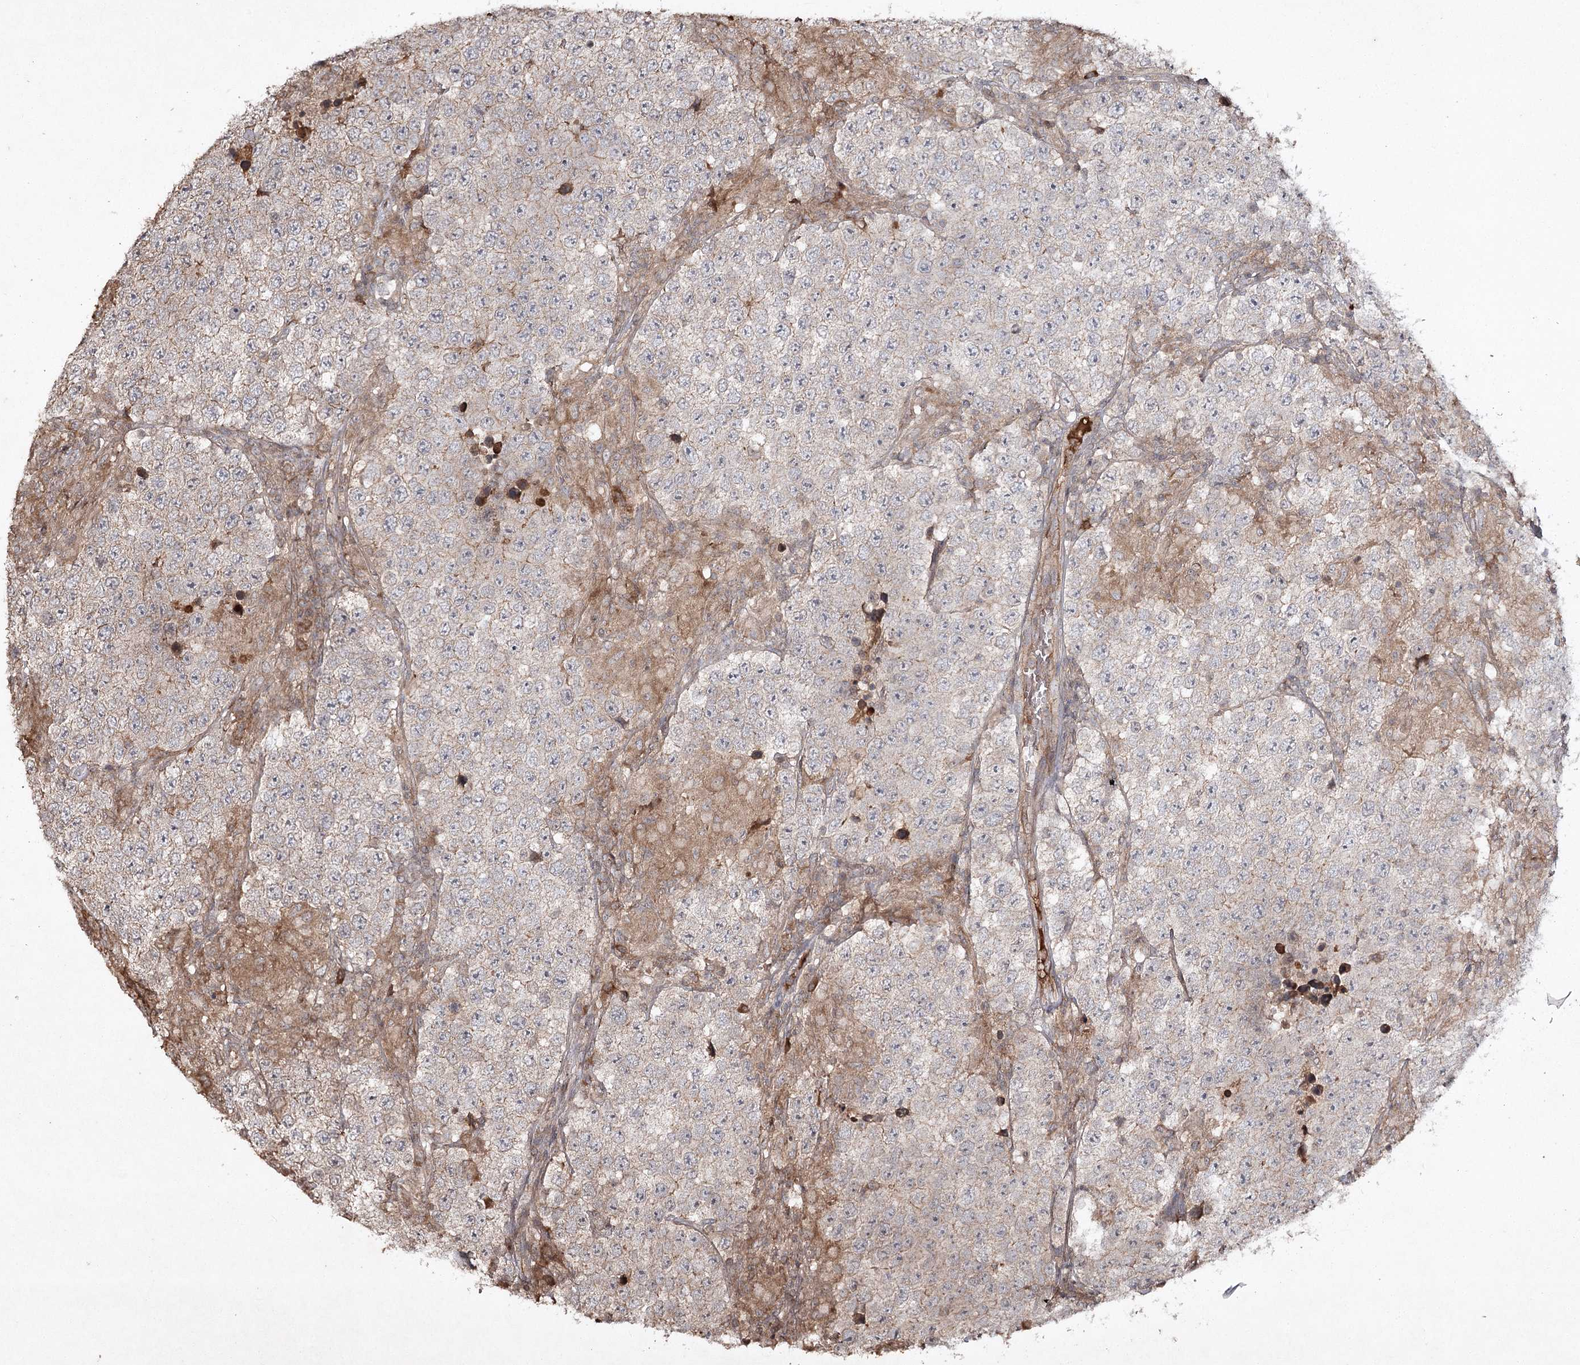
{"staining": {"intensity": "negative", "quantity": "none", "location": "none"}, "tissue": "testis cancer", "cell_type": "Tumor cells", "image_type": "cancer", "snomed": [{"axis": "morphology", "description": "Normal tissue, NOS"}, {"axis": "morphology", "description": "Urothelial carcinoma, High grade"}, {"axis": "morphology", "description": "Seminoma, NOS"}, {"axis": "morphology", "description": "Carcinoma, Embryonal, NOS"}, {"axis": "topography", "description": "Urinary bladder"}, {"axis": "topography", "description": "Testis"}], "caption": "Tumor cells show no significant positivity in embryonal carcinoma (testis).", "gene": "CYP2B6", "patient": {"sex": "male", "age": 41}}